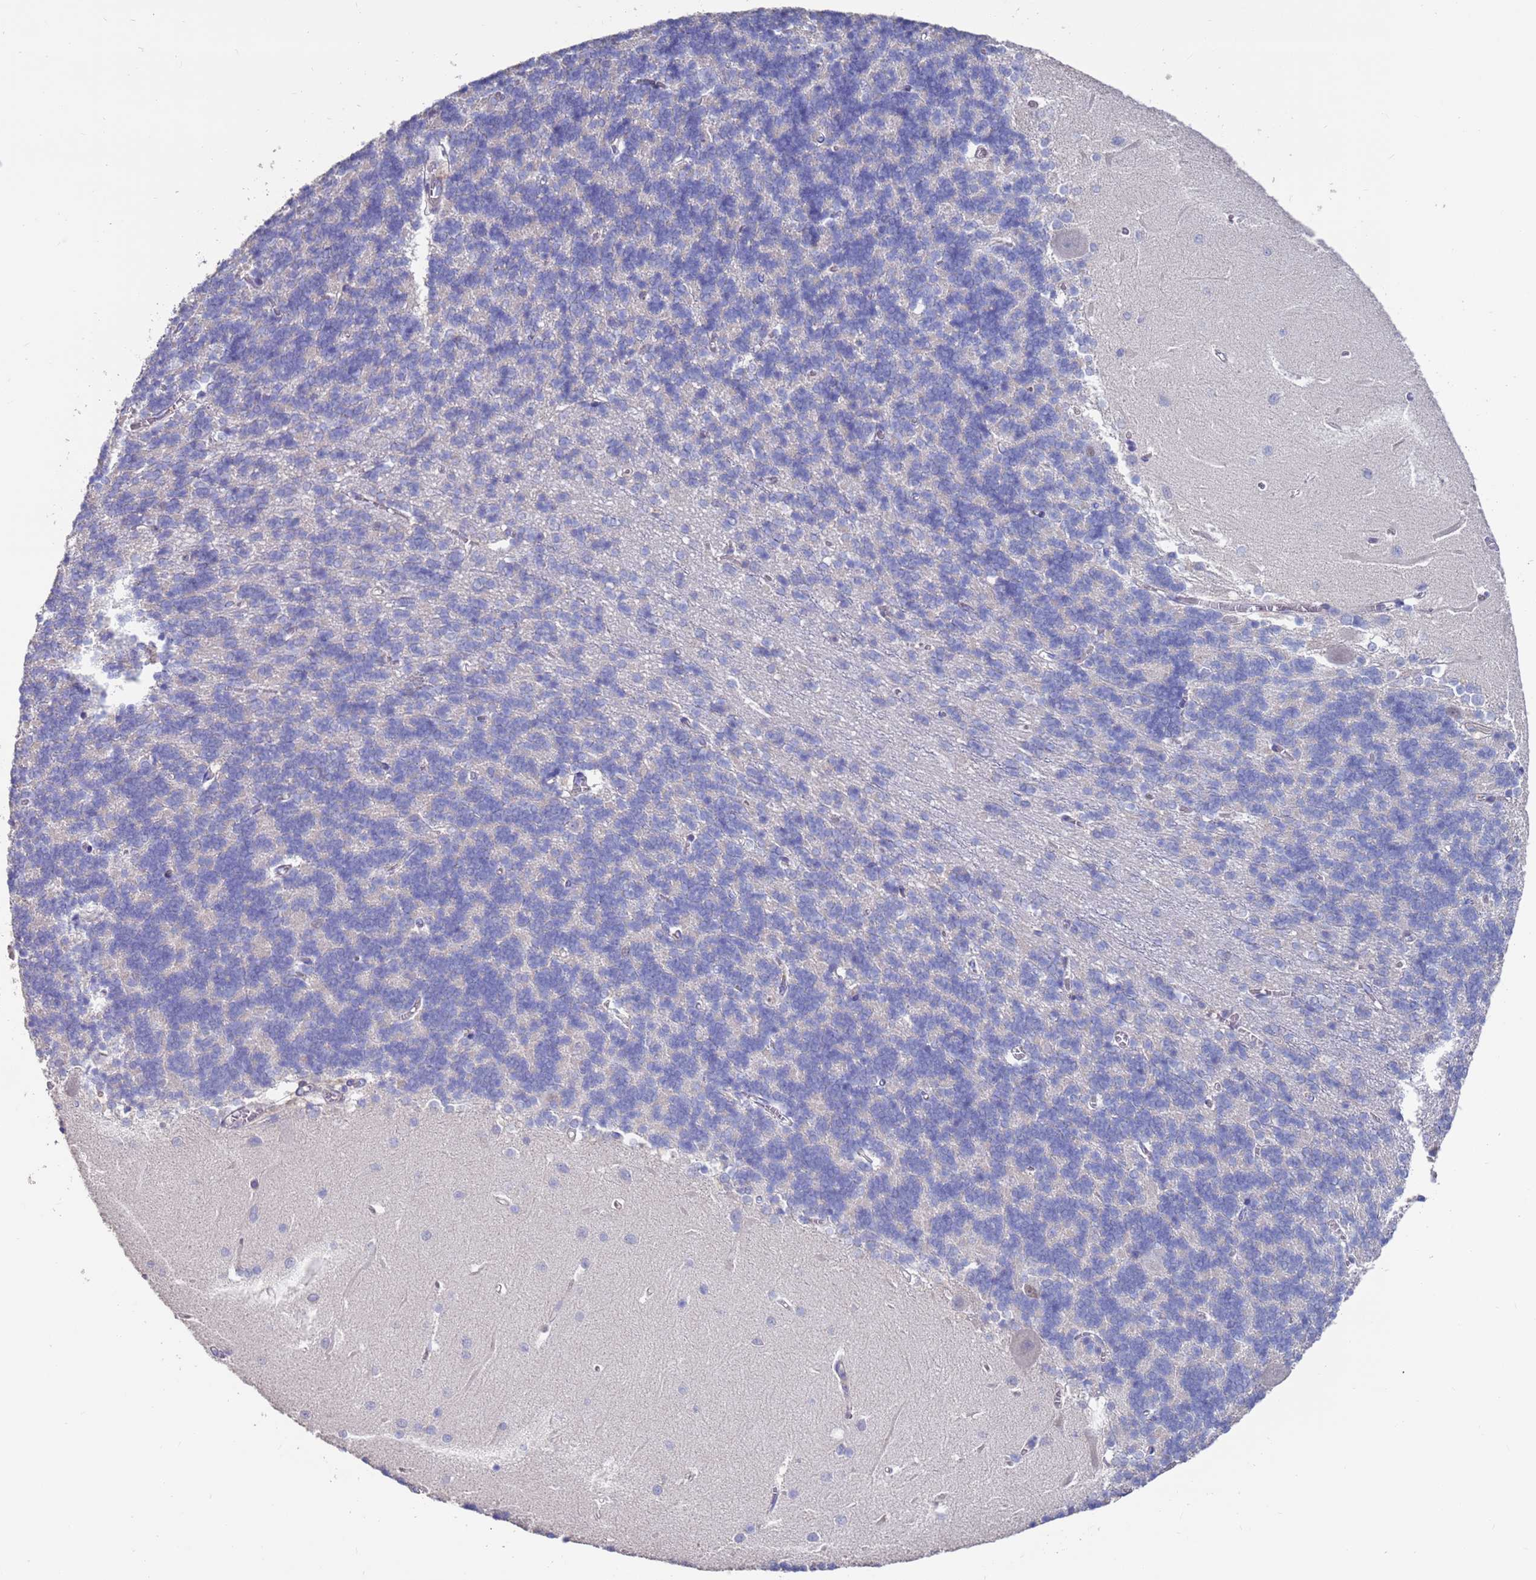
{"staining": {"intensity": "negative", "quantity": "none", "location": "none"}, "tissue": "cerebellum", "cell_type": "Cells in granular layer", "image_type": "normal", "snomed": [{"axis": "morphology", "description": "Normal tissue, NOS"}, {"axis": "topography", "description": "Cerebellum"}], "caption": "Cells in granular layer show no significant expression in normal cerebellum. (Immunohistochemistry (ihc), brightfield microscopy, high magnification).", "gene": "KRTCAP3", "patient": {"sex": "male", "age": 37}}